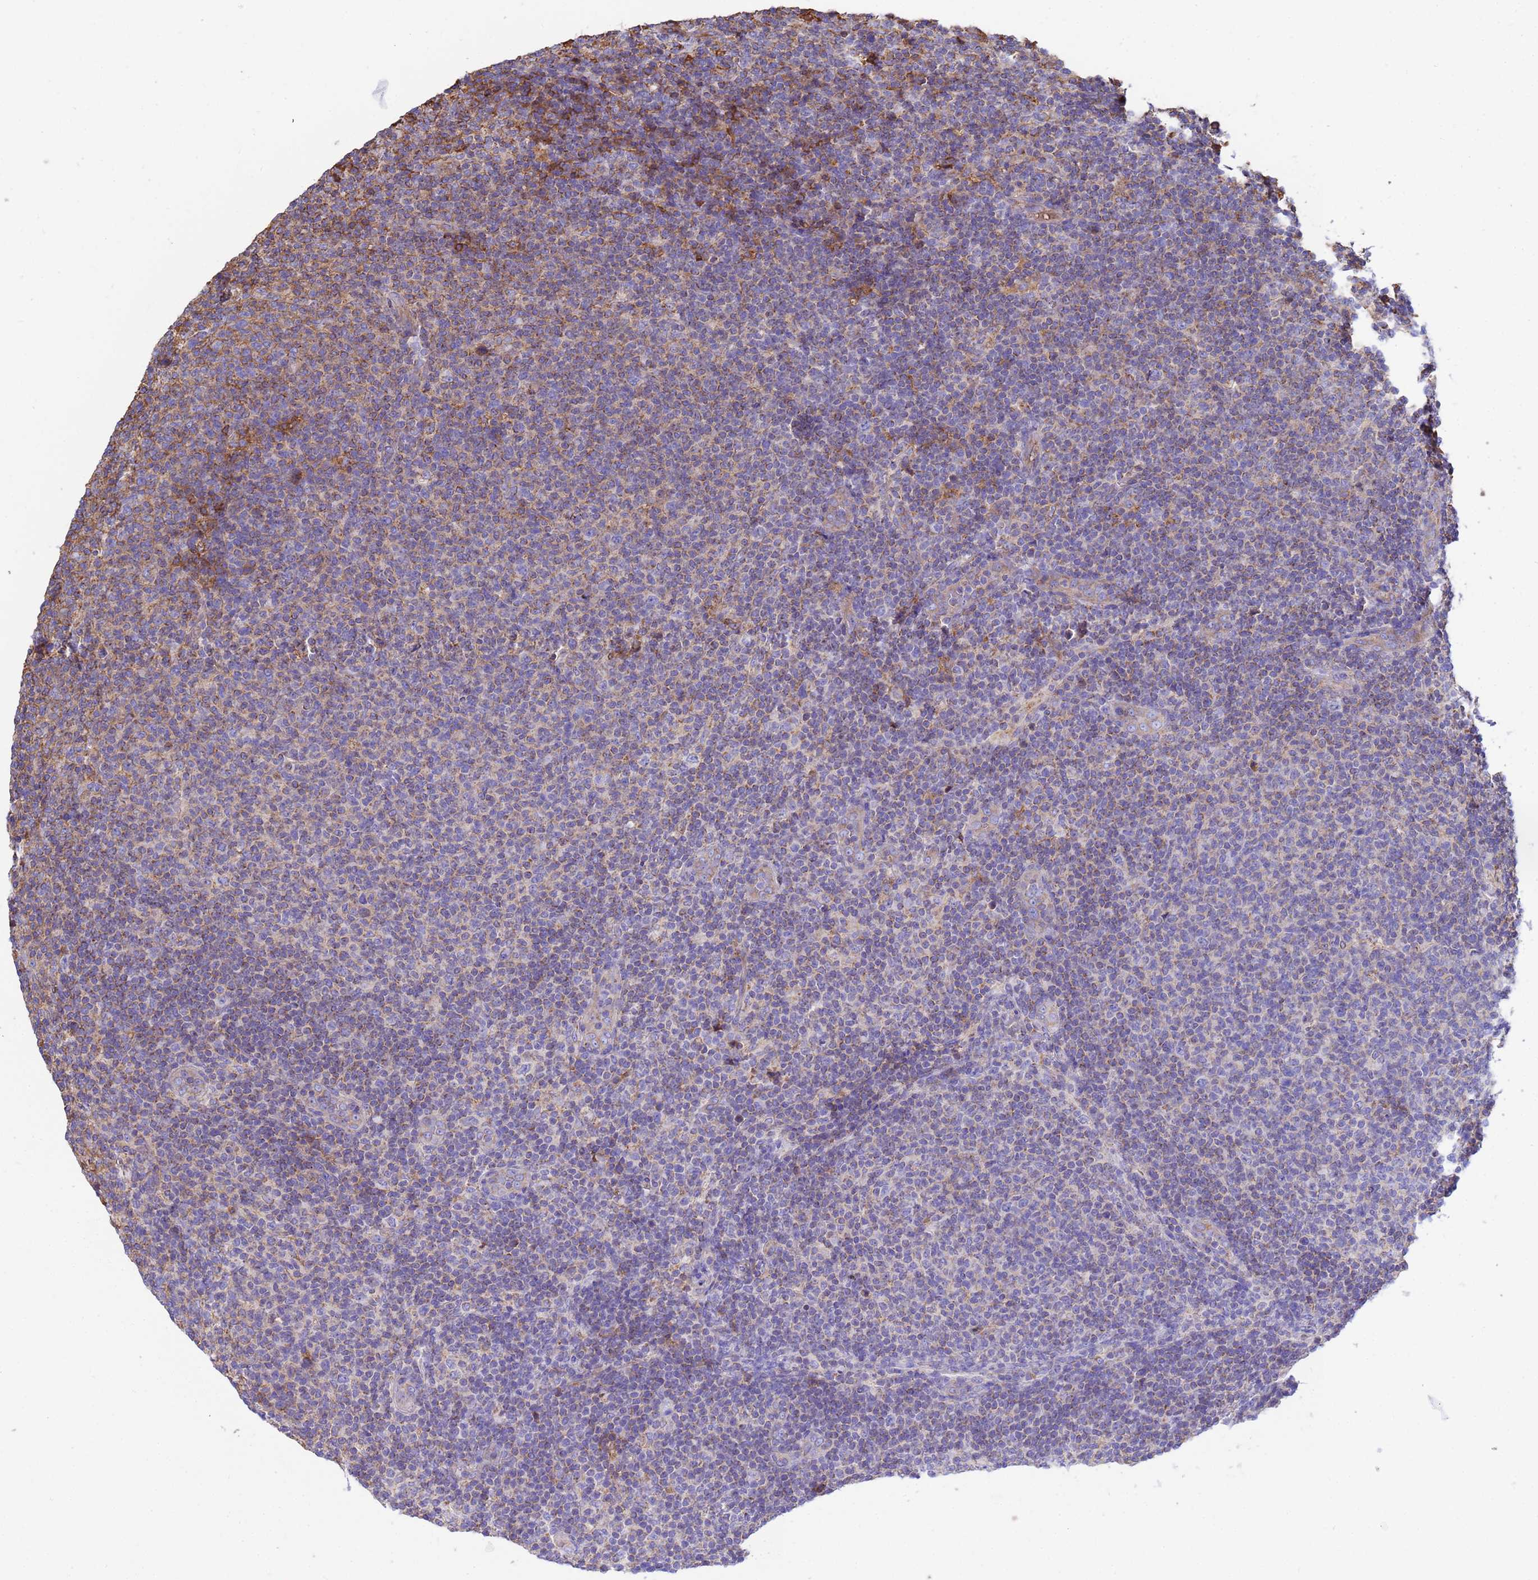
{"staining": {"intensity": "weak", "quantity": "<25%", "location": "cytoplasmic/membranous"}, "tissue": "lymphoma", "cell_type": "Tumor cells", "image_type": "cancer", "snomed": [{"axis": "morphology", "description": "Malignant lymphoma, non-Hodgkin's type, Low grade"}, {"axis": "topography", "description": "Lymph node"}], "caption": "High magnification brightfield microscopy of malignant lymphoma, non-Hodgkin's type (low-grade) stained with DAB (3,3'-diaminobenzidine) (brown) and counterstained with hematoxylin (blue): tumor cells show no significant staining.", "gene": "GLUD1", "patient": {"sex": "male", "age": 66}}